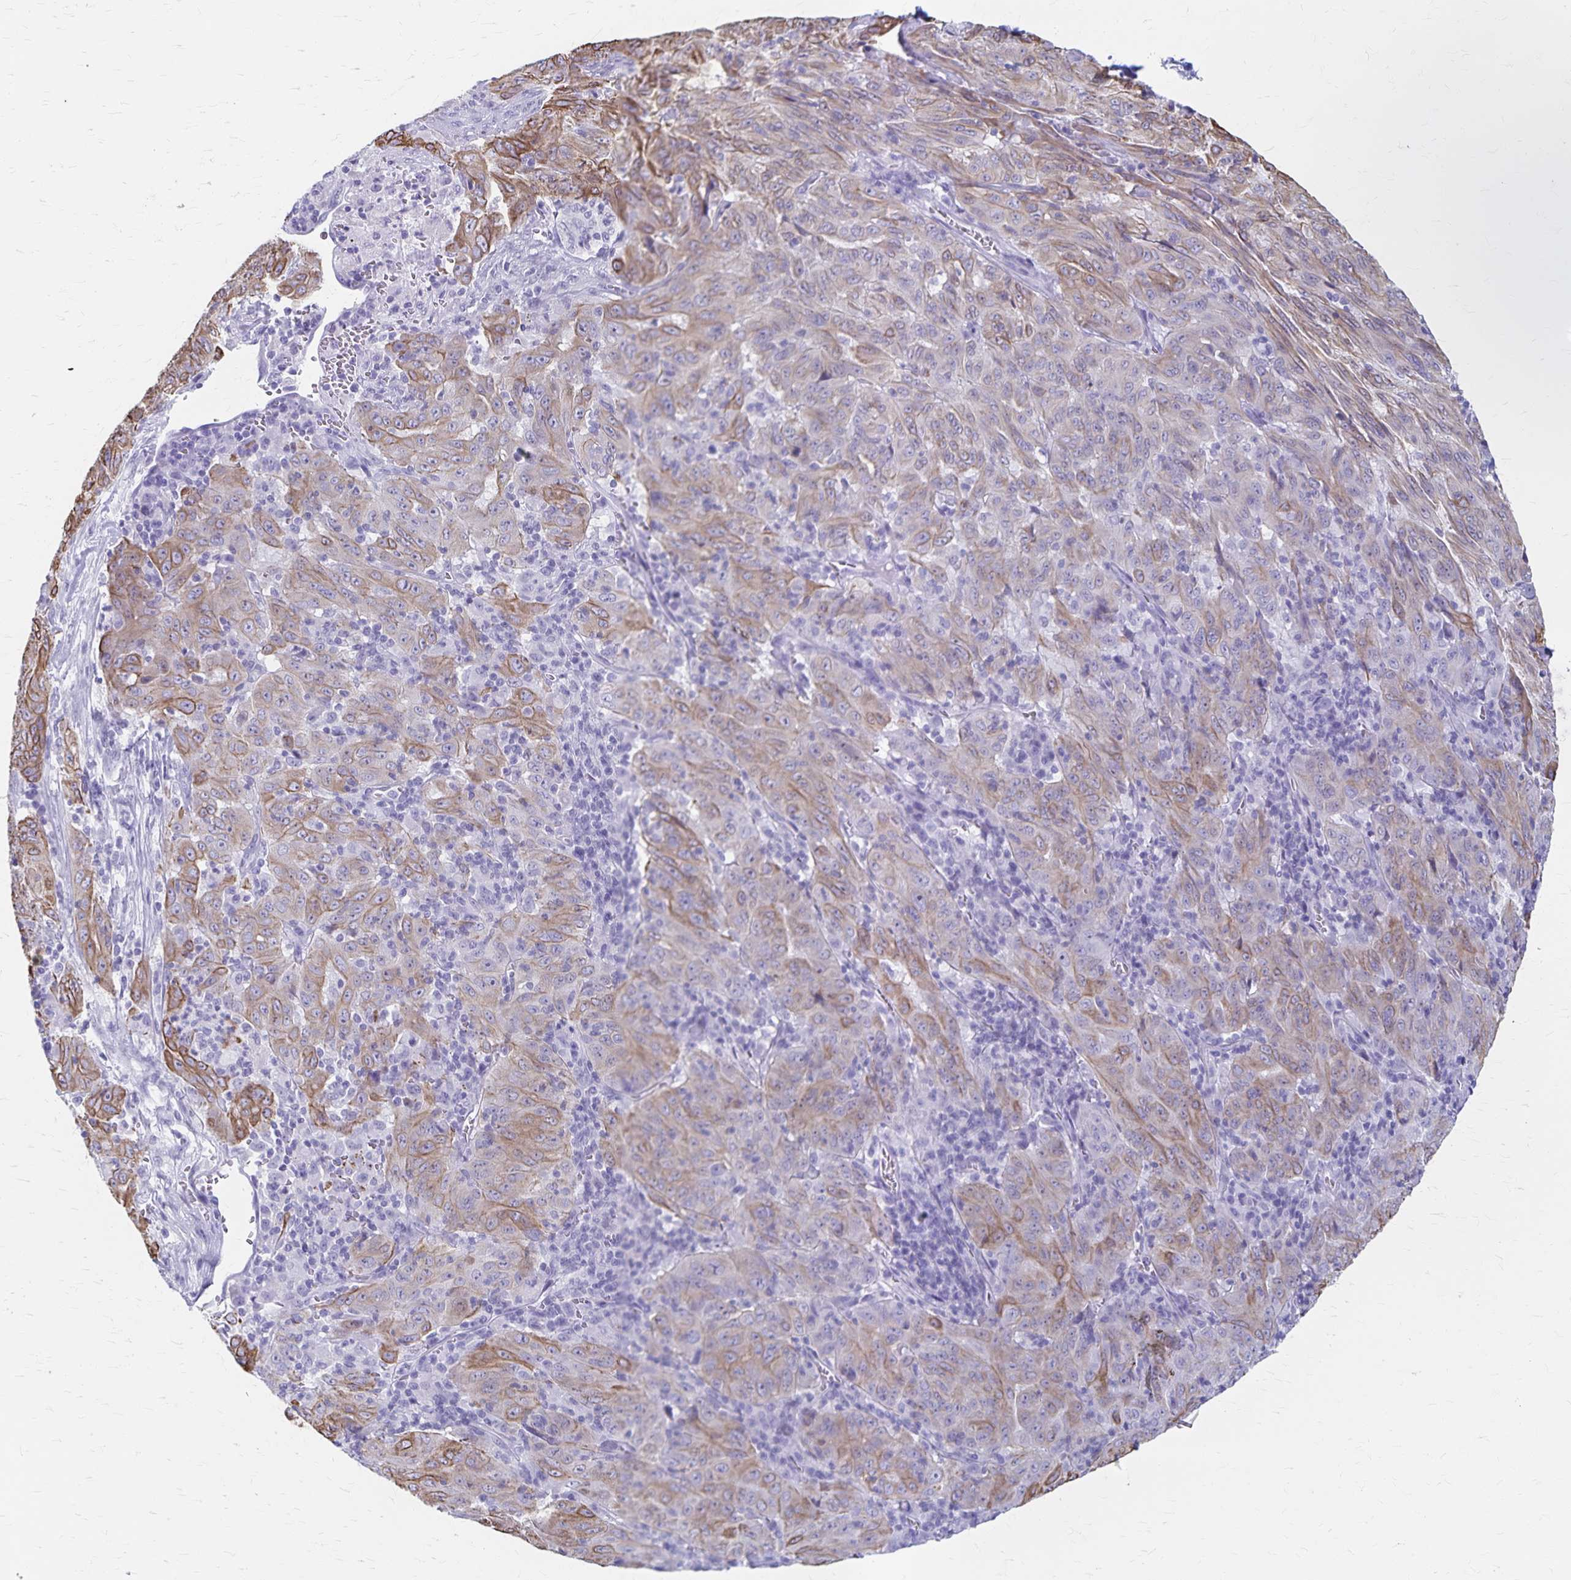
{"staining": {"intensity": "moderate", "quantity": "<25%", "location": "cytoplasmic/membranous"}, "tissue": "pancreatic cancer", "cell_type": "Tumor cells", "image_type": "cancer", "snomed": [{"axis": "morphology", "description": "Adenocarcinoma, NOS"}, {"axis": "topography", "description": "Pancreas"}], "caption": "Protein expression analysis of human adenocarcinoma (pancreatic) reveals moderate cytoplasmic/membranous positivity in about <25% of tumor cells.", "gene": "GPBAR1", "patient": {"sex": "male", "age": 63}}